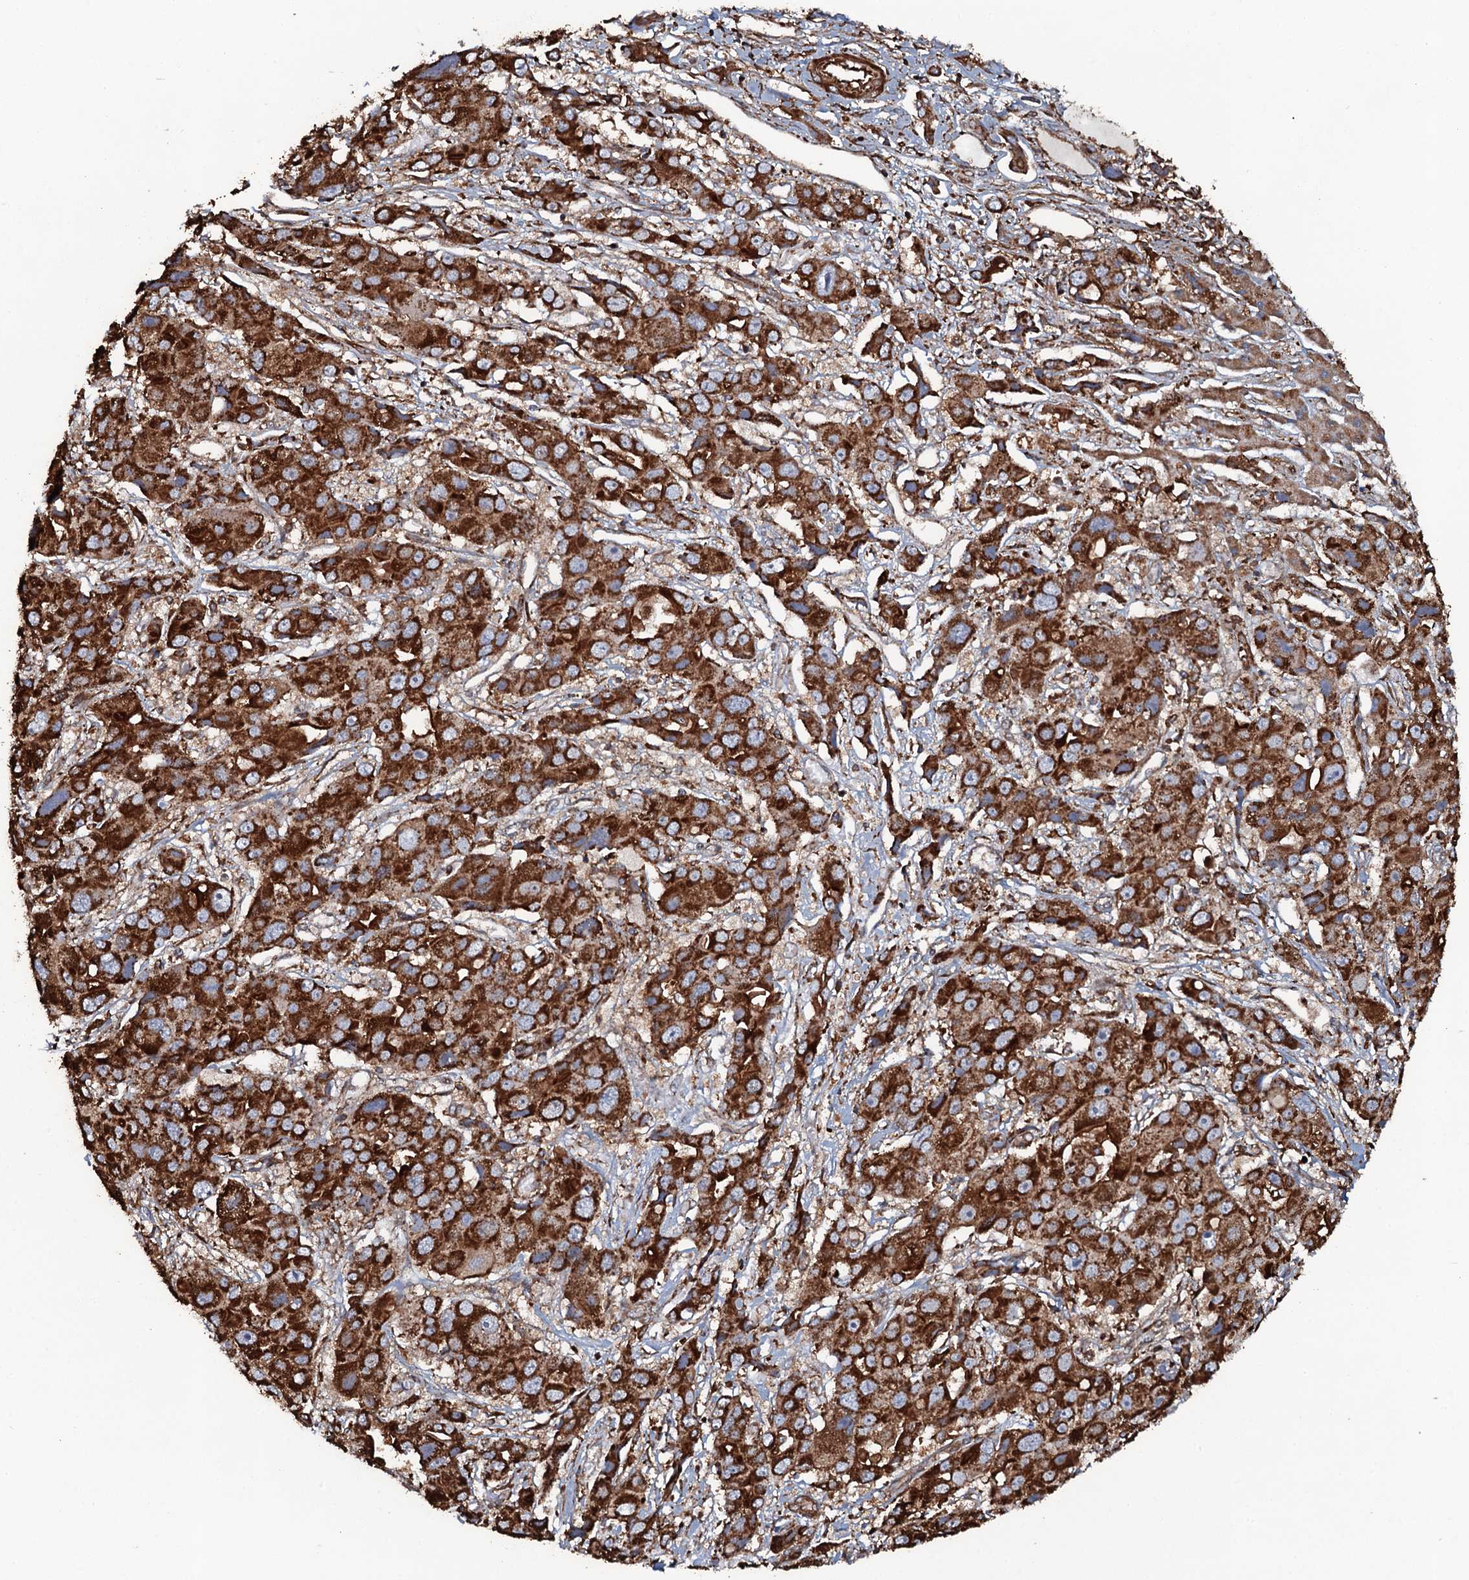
{"staining": {"intensity": "strong", "quantity": ">75%", "location": "cytoplasmic/membranous"}, "tissue": "liver cancer", "cell_type": "Tumor cells", "image_type": "cancer", "snomed": [{"axis": "morphology", "description": "Cholangiocarcinoma"}, {"axis": "topography", "description": "Liver"}], "caption": "Protein expression analysis of liver cancer (cholangiocarcinoma) reveals strong cytoplasmic/membranous expression in approximately >75% of tumor cells. The protein is shown in brown color, while the nuclei are stained blue.", "gene": "VWA8", "patient": {"sex": "male", "age": 67}}